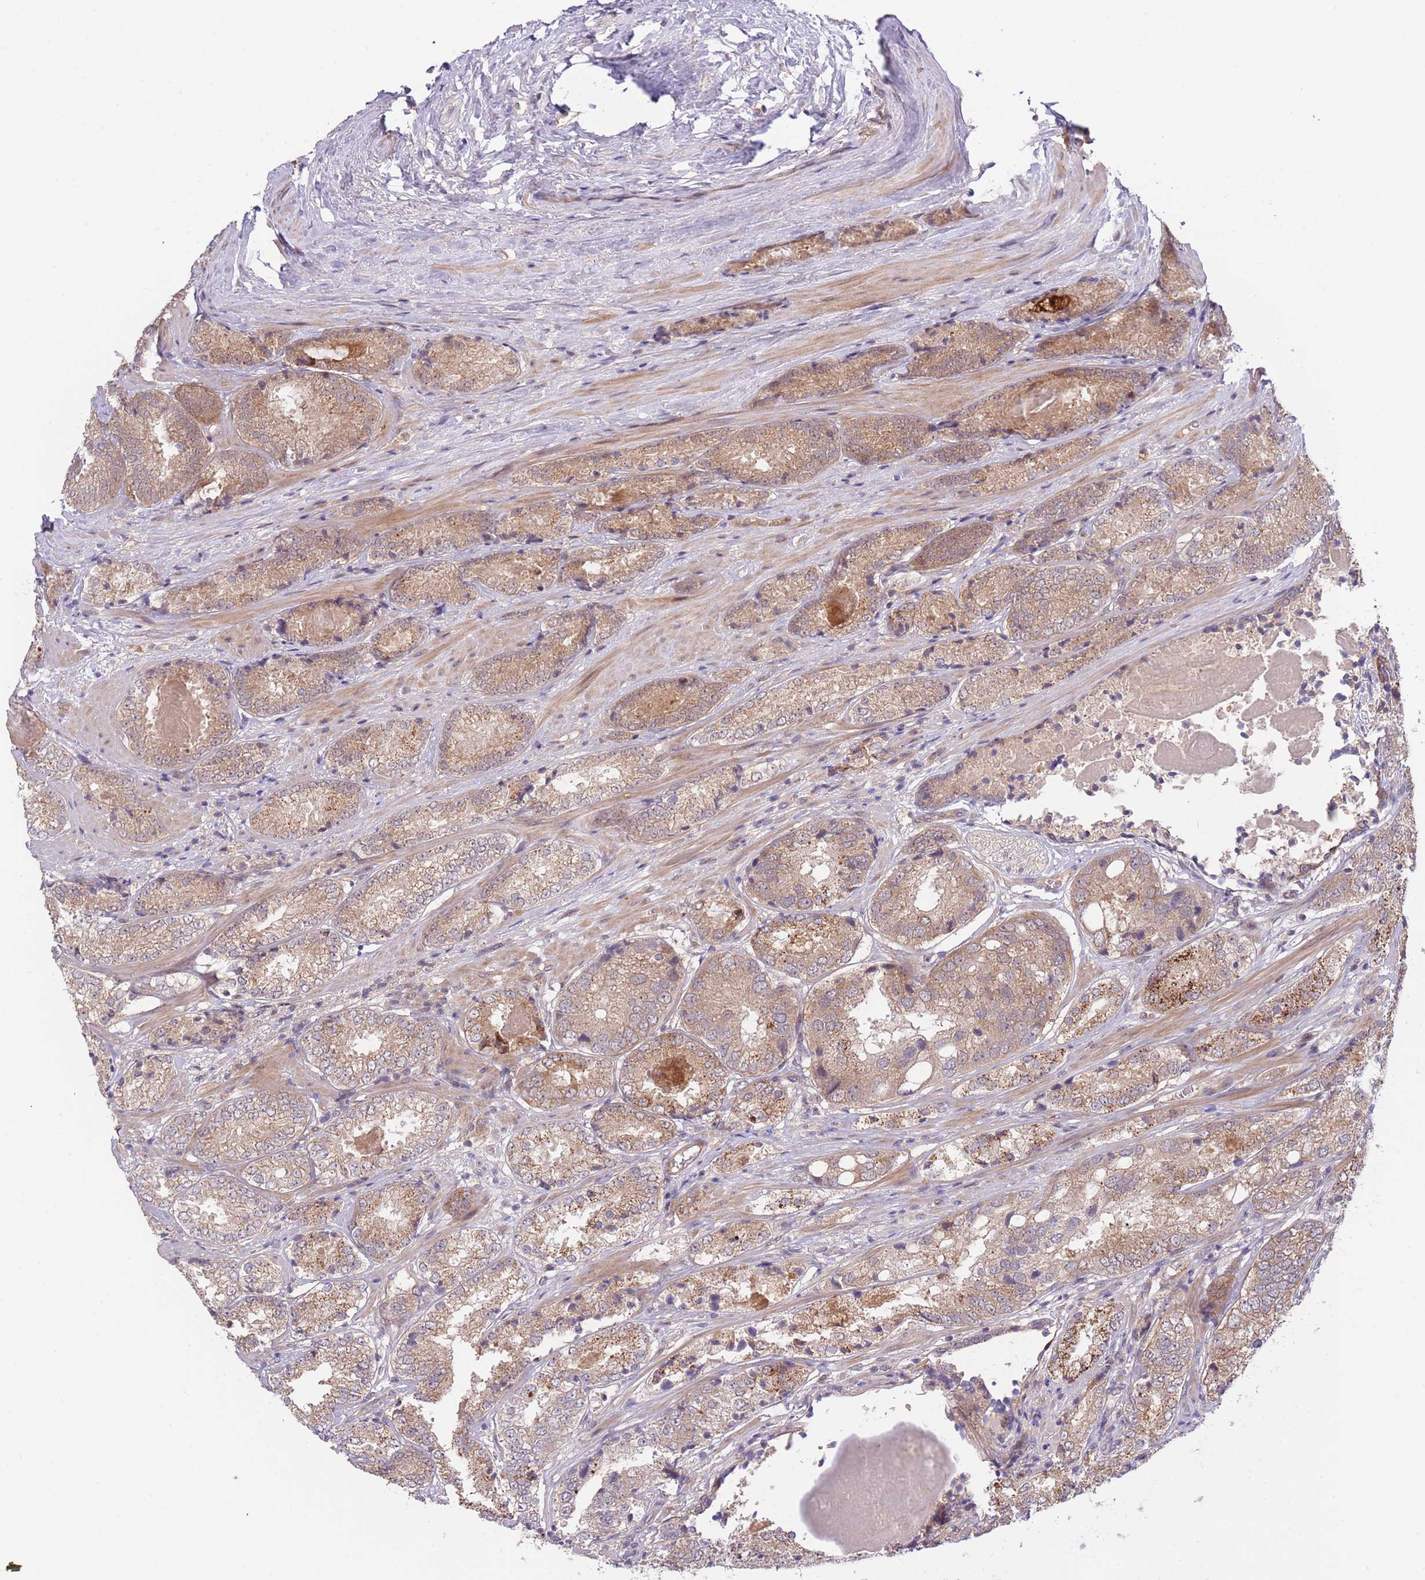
{"staining": {"intensity": "moderate", "quantity": ">75%", "location": "cytoplasmic/membranous"}, "tissue": "prostate cancer", "cell_type": "Tumor cells", "image_type": "cancer", "snomed": [{"axis": "morphology", "description": "Adenocarcinoma, High grade"}, {"axis": "topography", "description": "Prostate"}], "caption": "DAB immunohistochemical staining of human prostate high-grade adenocarcinoma demonstrates moderate cytoplasmic/membranous protein positivity in approximately >75% of tumor cells.", "gene": "PRR16", "patient": {"sex": "male", "age": 63}}